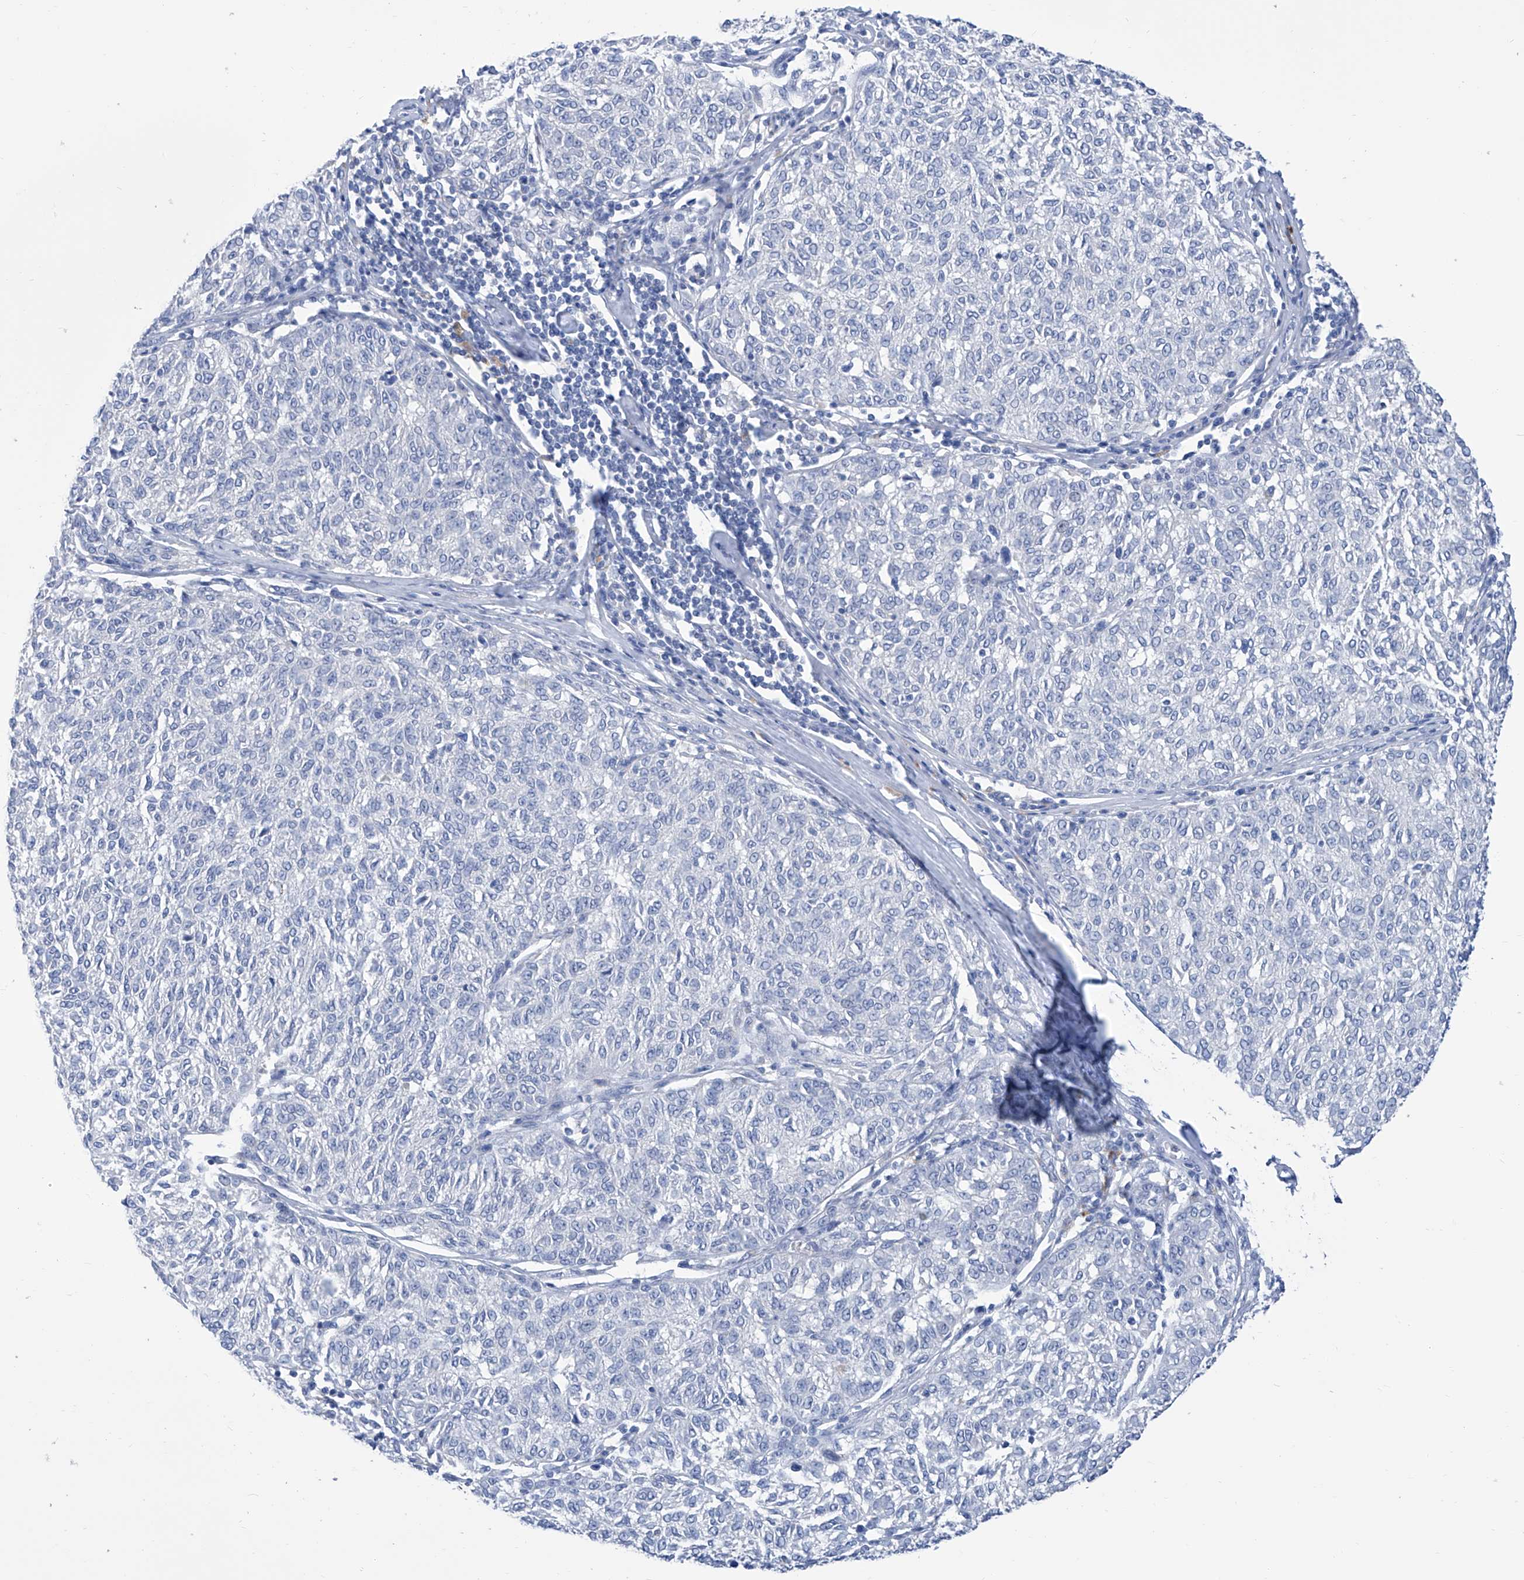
{"staining": {"intensity": "negative", "quantity": "none", "location": "none"}, "tissue": "melanoma", "cell_type": "Tumor cells", "image_type": "cancer", "snomed": [{"axis": "morphology", "description": "Malignant melanoma, NOS"}, {"axis": "topography", "description": "Skin"}], "caption": "Tumor cells are negative for brown protein staining in malignant melanoma. The staining is performed using DAB (3,3'-diaminobenzidine) brown chromogen with nuclei counter-stained in using hematoxylin.", "gene": "IMPA2", "patient": {"sex": "female", "age": 72}}